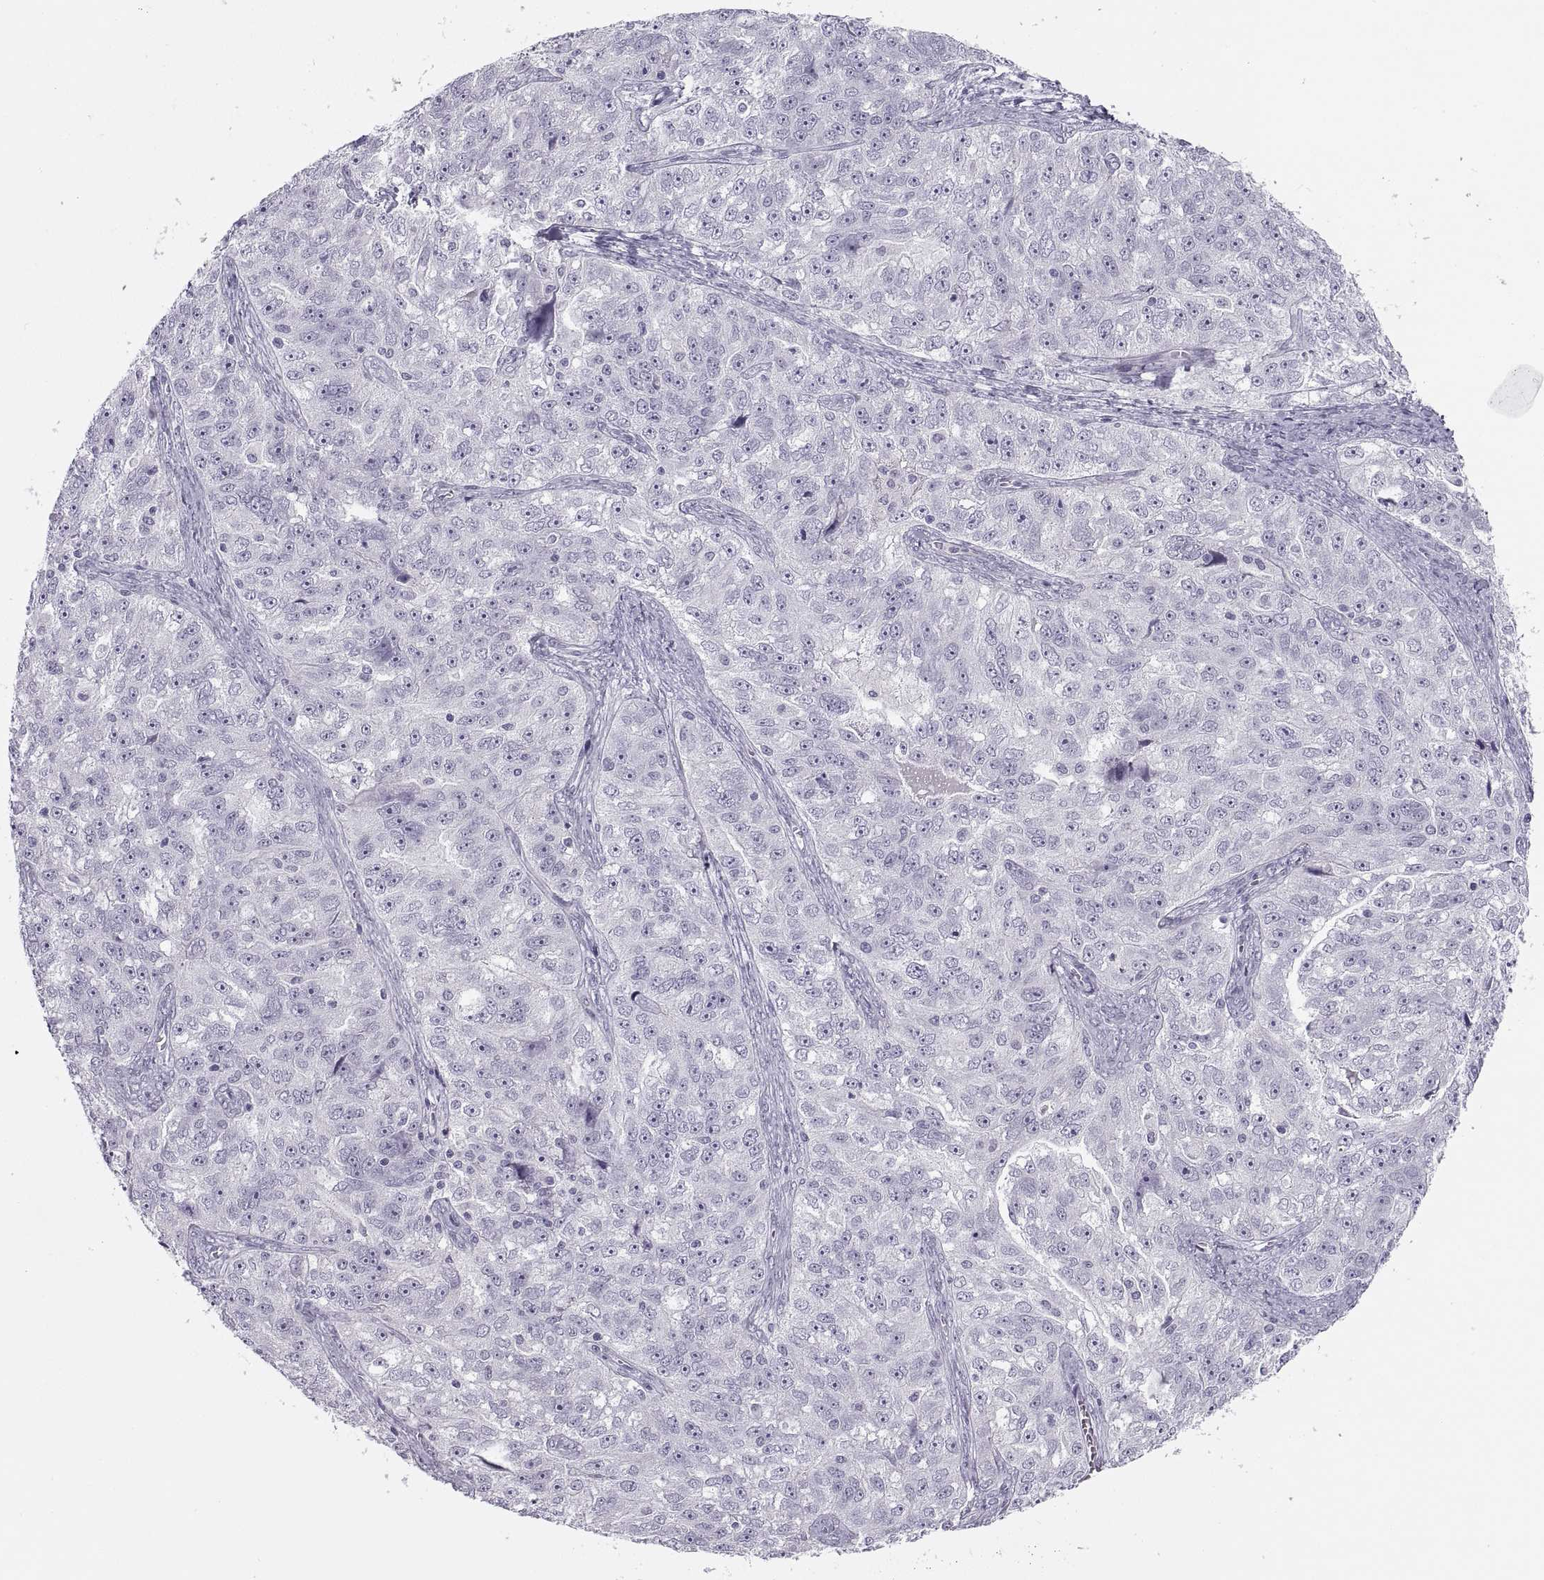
{"staining": {"intensity": "negative", "quantity": "none", "location": "none"}, "tissue": "ovarian cancer", "cell_type": "Tumor cells", "image_type": "cancer", "snomed": [{"axis": "morphology", "description": "Cystadenocarcinoma, serous, NOS"}, {"axis": "topography", "description": "Ovary"}], "caption": "There is no significant positivity in tumor cells of ovarian cancer. (DAB immunohistochemistry (IHC), high magnification).", "gene": "C3orf22", "patient": {"sex": "female", "age": 51}}